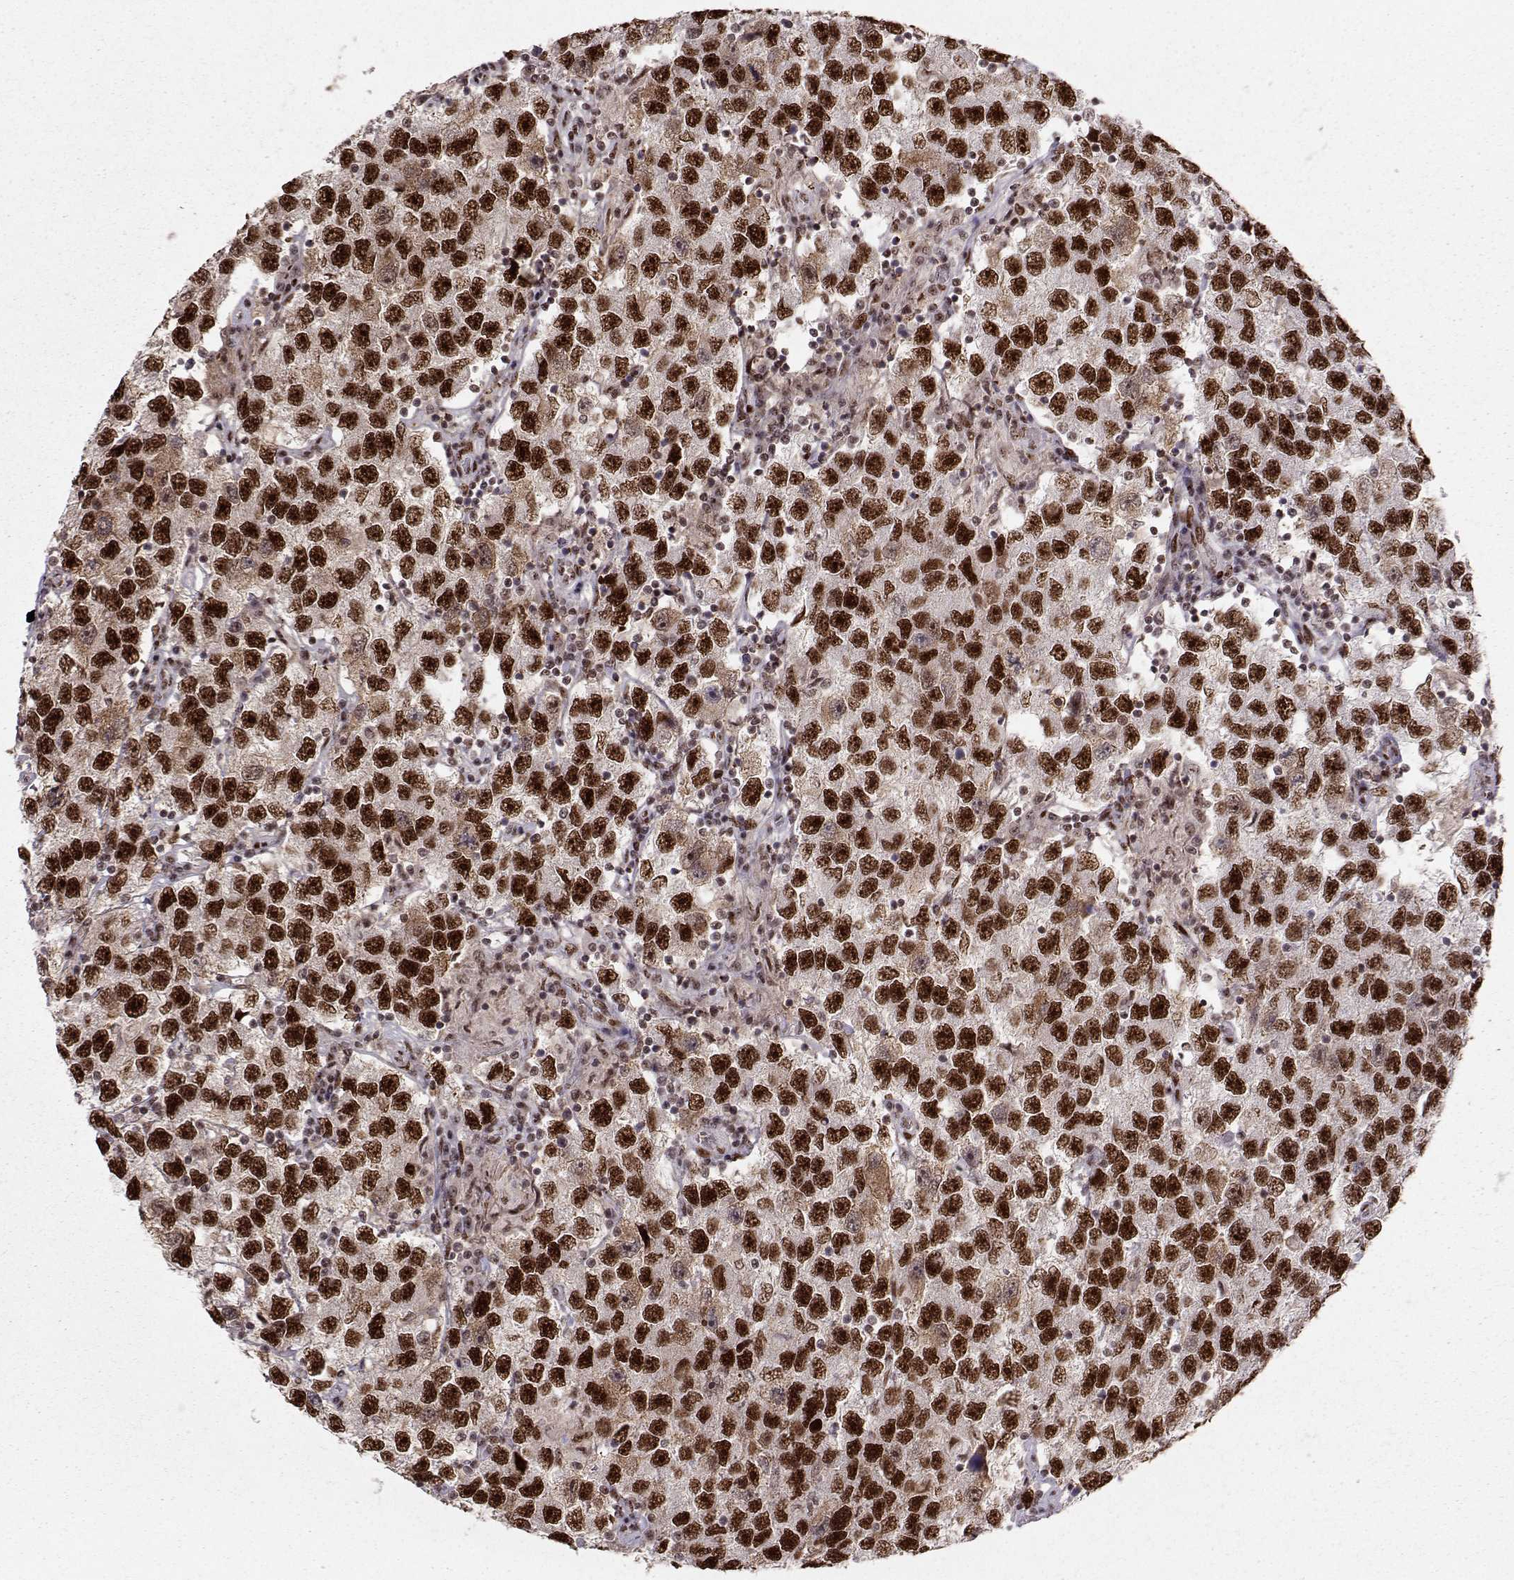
{"staining": {"intensity": "strong", "quantity": ">75%", "location": "nuclear"}, "tissue": "testis cancer", "cell_type": "Tumor cells", "image_type": "cancer", "snomed": [{"axis": "morphology", "description": "Seminoma, NOS"}, {"axis": "topography", "description": "Testis"}], "caption": "Protein analysis of testis cancer tissue reveals strong nuclear positivity in approximately >75% of tumor cells.", "gene": "SNAPC2", "patient": {"sex": "male", "age": 26}}